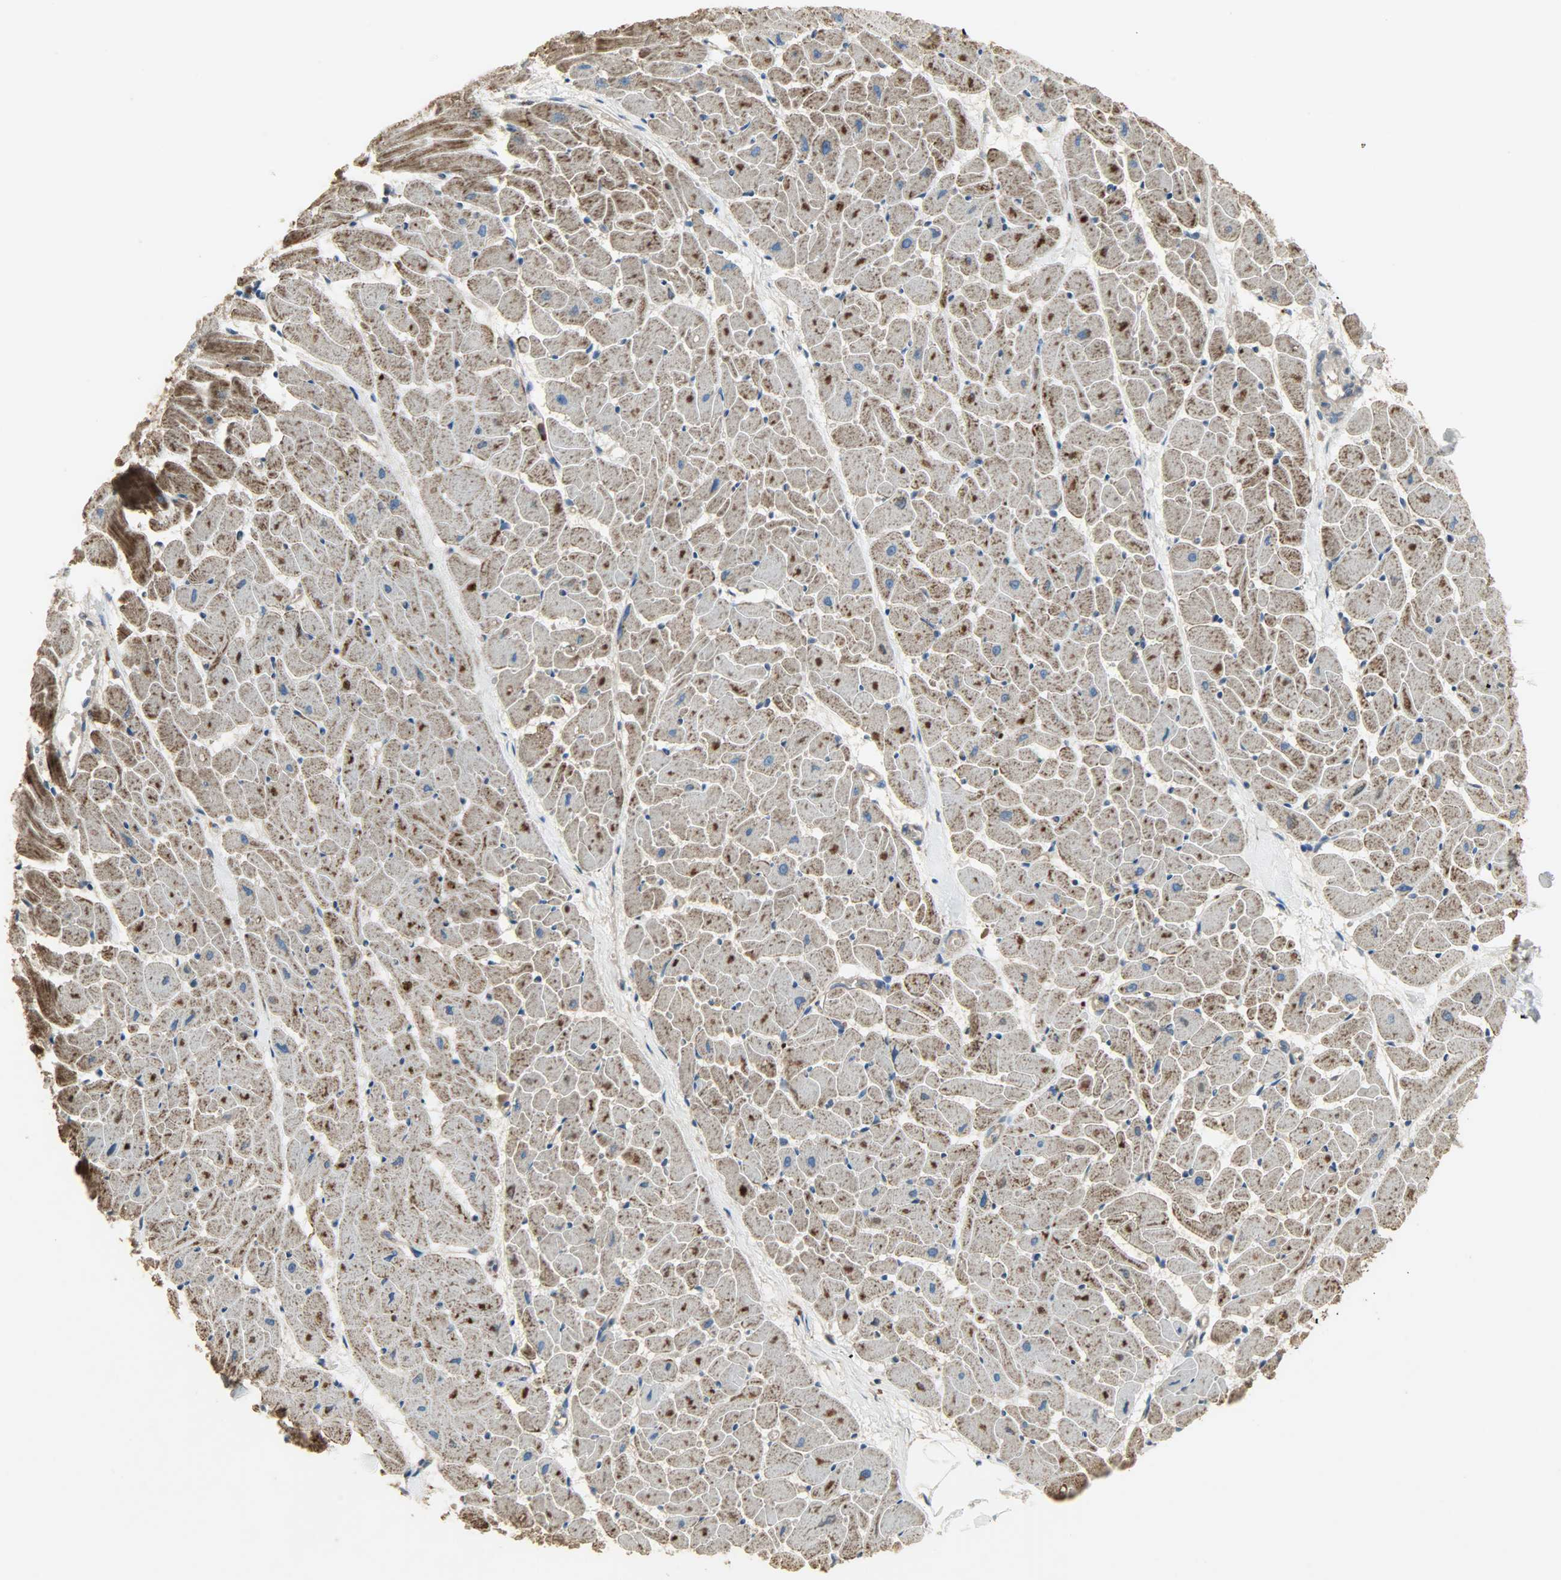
{"staining": {"intensity": "strong", "quantity": ">75%", "location": "cytoplasmic/membranous"}, "tissue": "heart muscle", "cell_type": "Cardiomyocytes", "image_type": "normal", "snomed": [{"axis": "morphology", "description": "Normal tissue, NOS"}, {"axis": "topography", "description": "Heart"}], "caption": "A micrograph of heart muscle stained for a protein shows strong cytoplasmic/membranous brown staining in cardiomyocytes. (Stains: DAB in brown, nuclei in blue, Microscopy: brightfield microscopy at high magnification).", "gene": "AMT", "patient": {"sex": "female", "age": 19}}